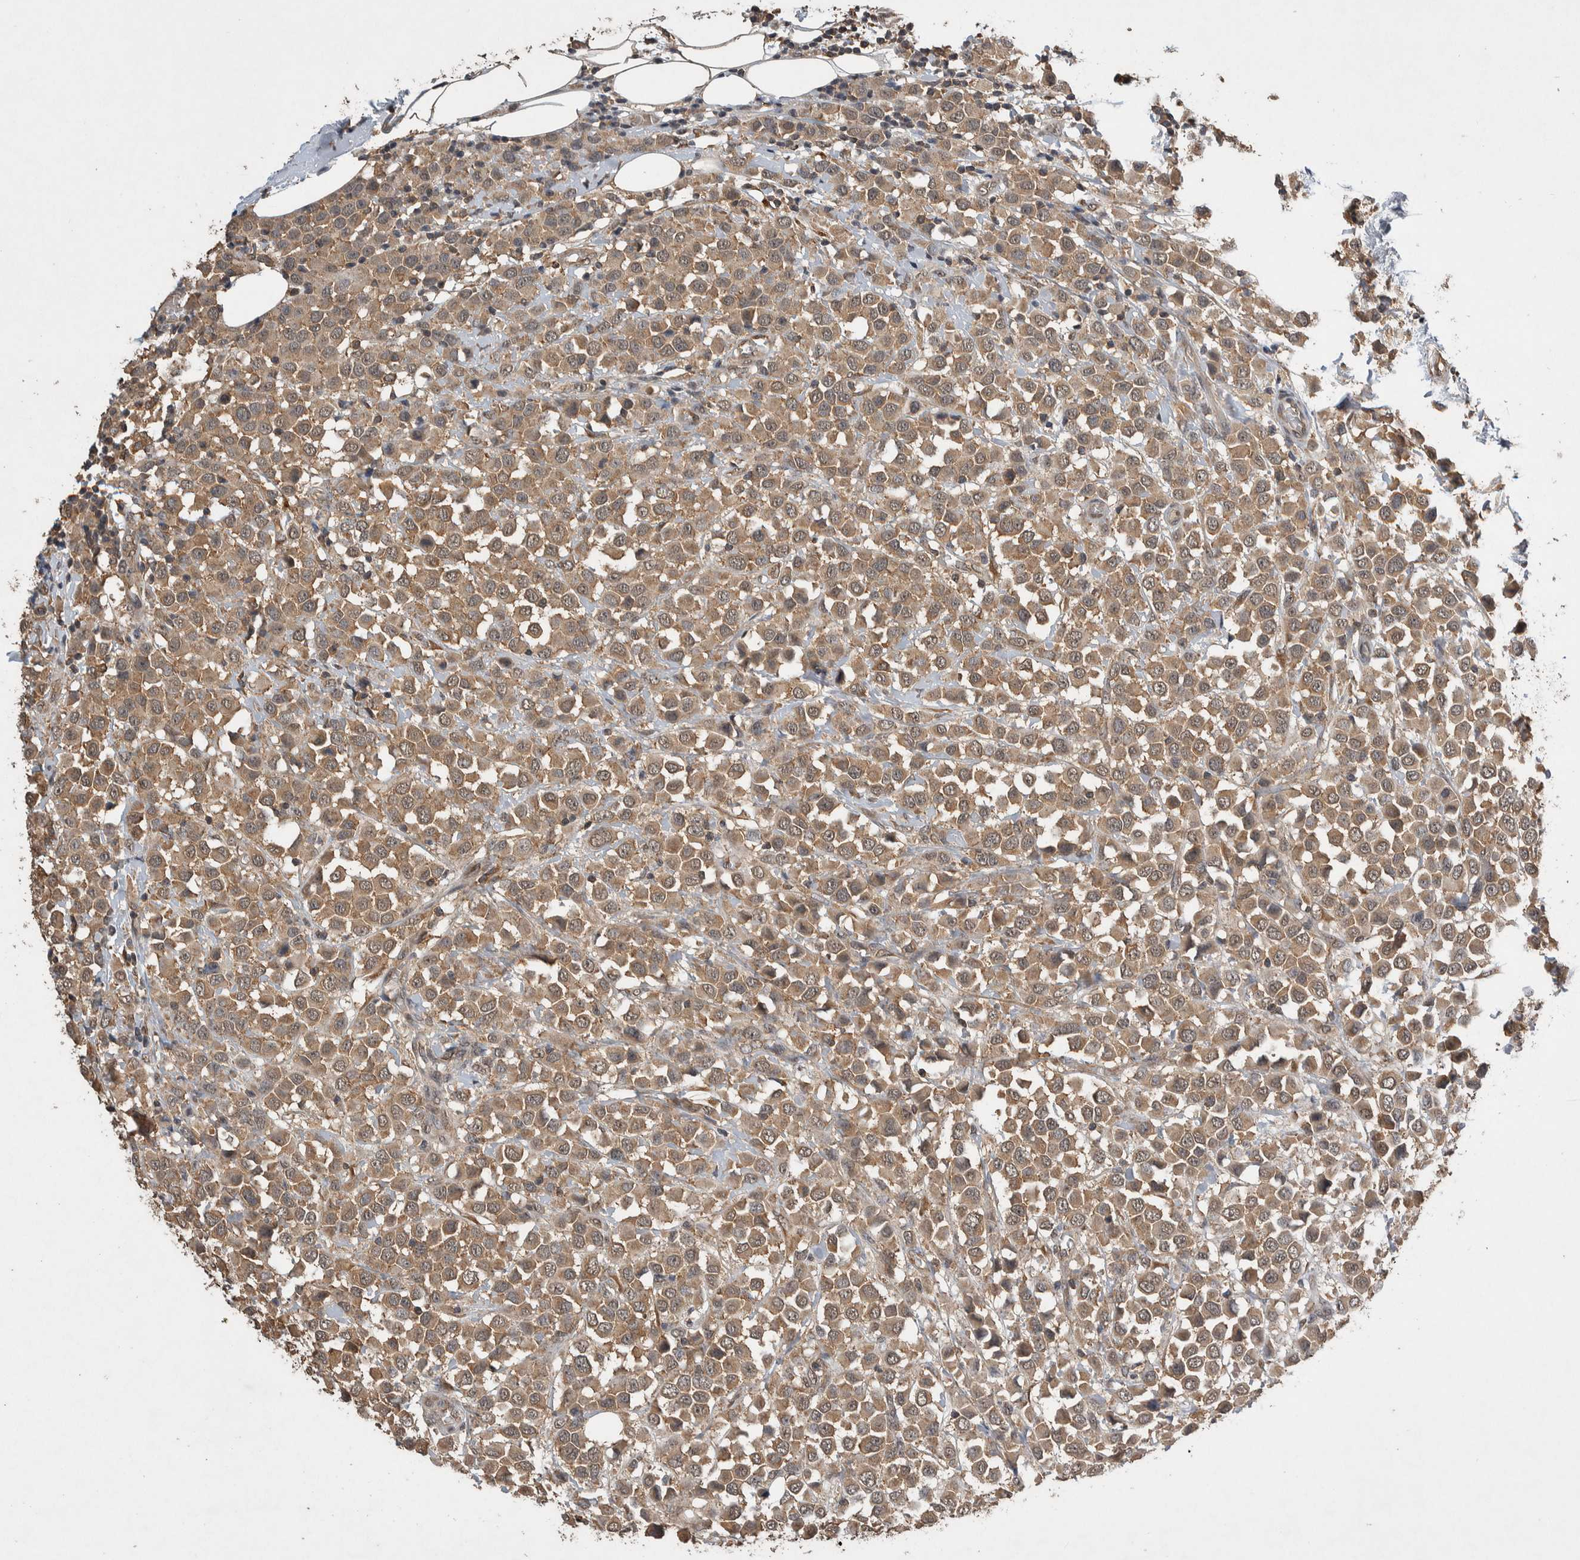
{"staining": {"intensity": "moderate", "quantity": ">75%", "location": "cytoplasmic/membranous,nuclear"}, "tissue": "breast cancer", "cell_type": "Tumor cells", "image_type": "cancer", "snomed": [{"axis": "morphology", "description": "Duct carcinoma"}, {"axis": "topography", "description": "Breast"}], "caption": "Human breast cancer stained for a protein (brown) shows moderate cytoplasmic/membranous and nuclear positive staining in about >75% of tumor cells.", "gene": "DVL2", "patient": {"sex": "female", "age": 61}}